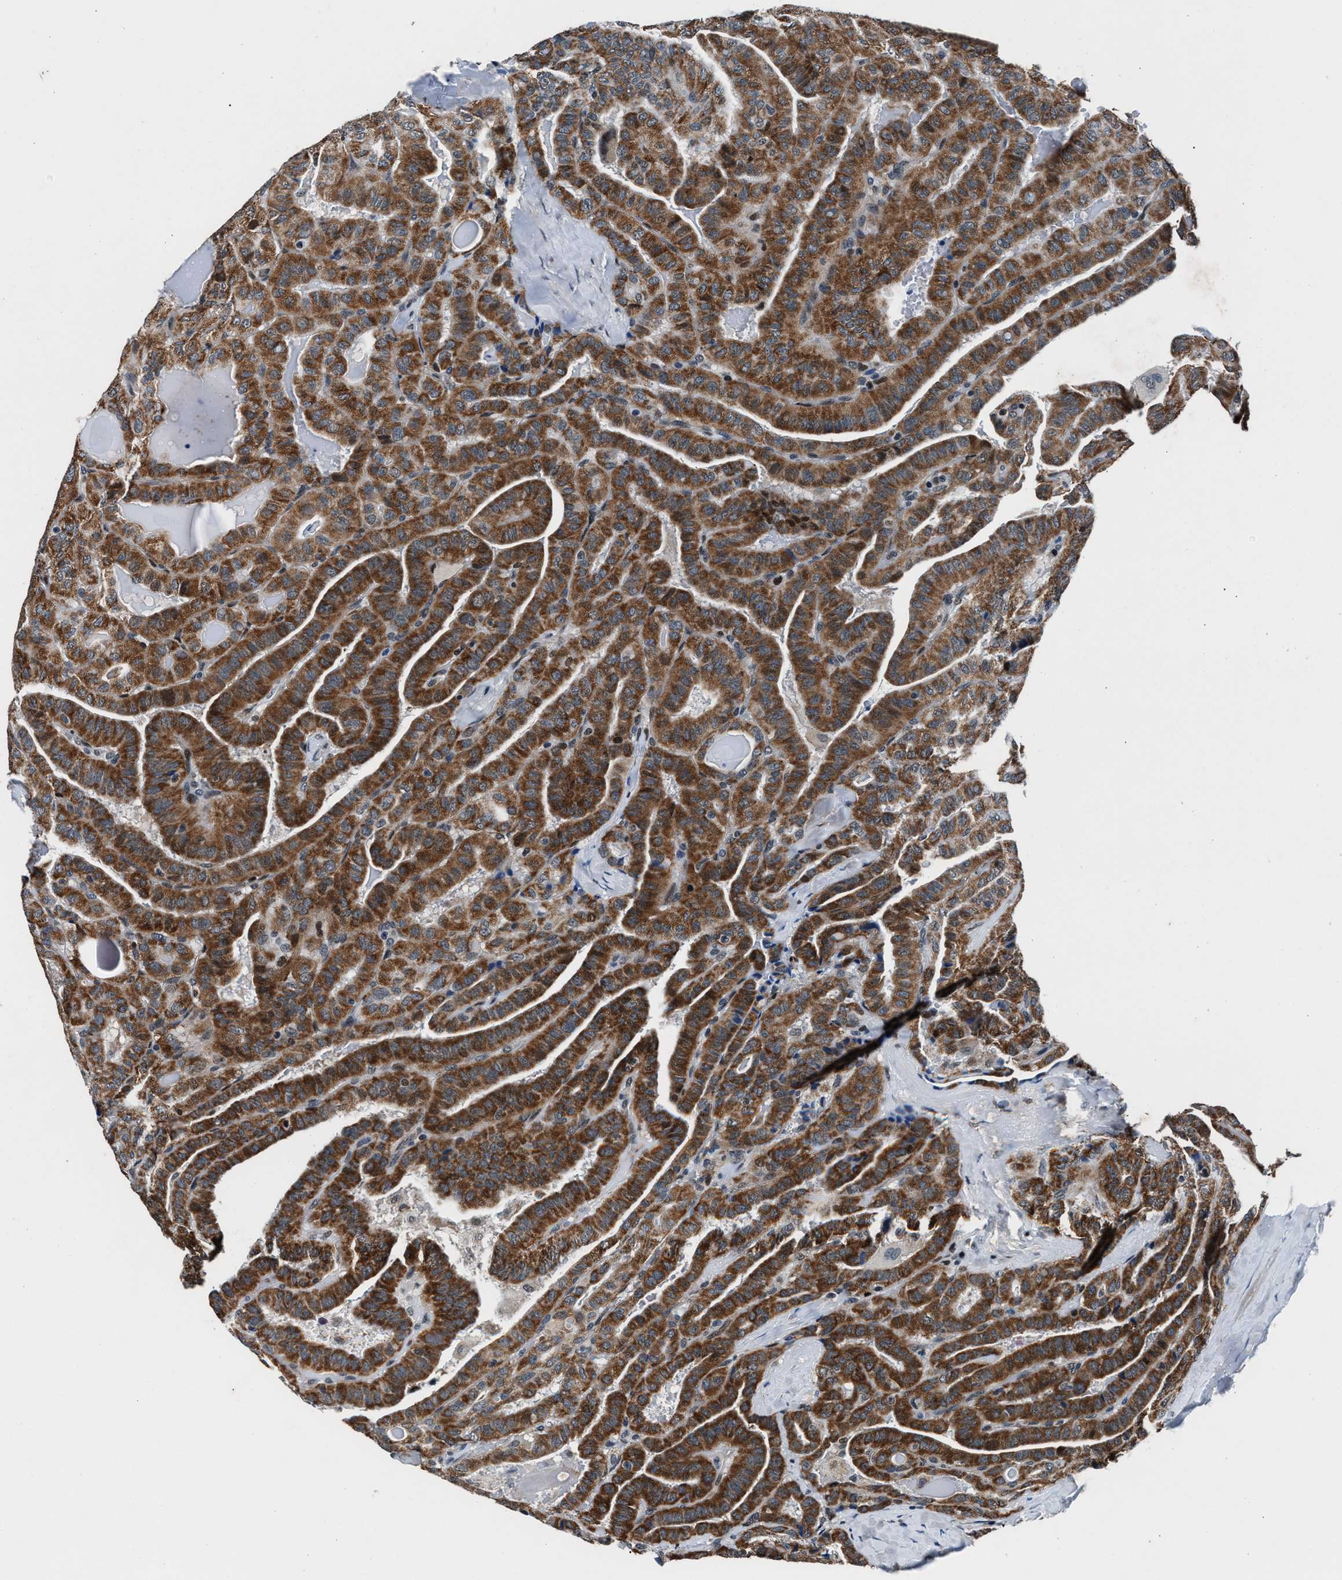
{"staining": {"intensity": "strong", "quantity": ">75%", "location": "cytoplasmic/membranous"}, "tissue": "thyroid cancer", "cell_type": "Tumor cells", "image_type": "cancer", "snomed": [{"axis": "morphology", "description": "Papillary adenocarcinoma, NOS"}, {"axis": "topography", "description": "Thyroid gland"}], "caption": "A high amount of strong cytoplasmic/membranous positivity is identified in approximately >75% of tumor cells in thyroid cancer tissue. (DAB (3,3'-diaminobenzidine) = brown stain, brightfield microscopy at high magnification).", "gene": "PRRC2B", "patient": {"sex": "male", "age": 77}}